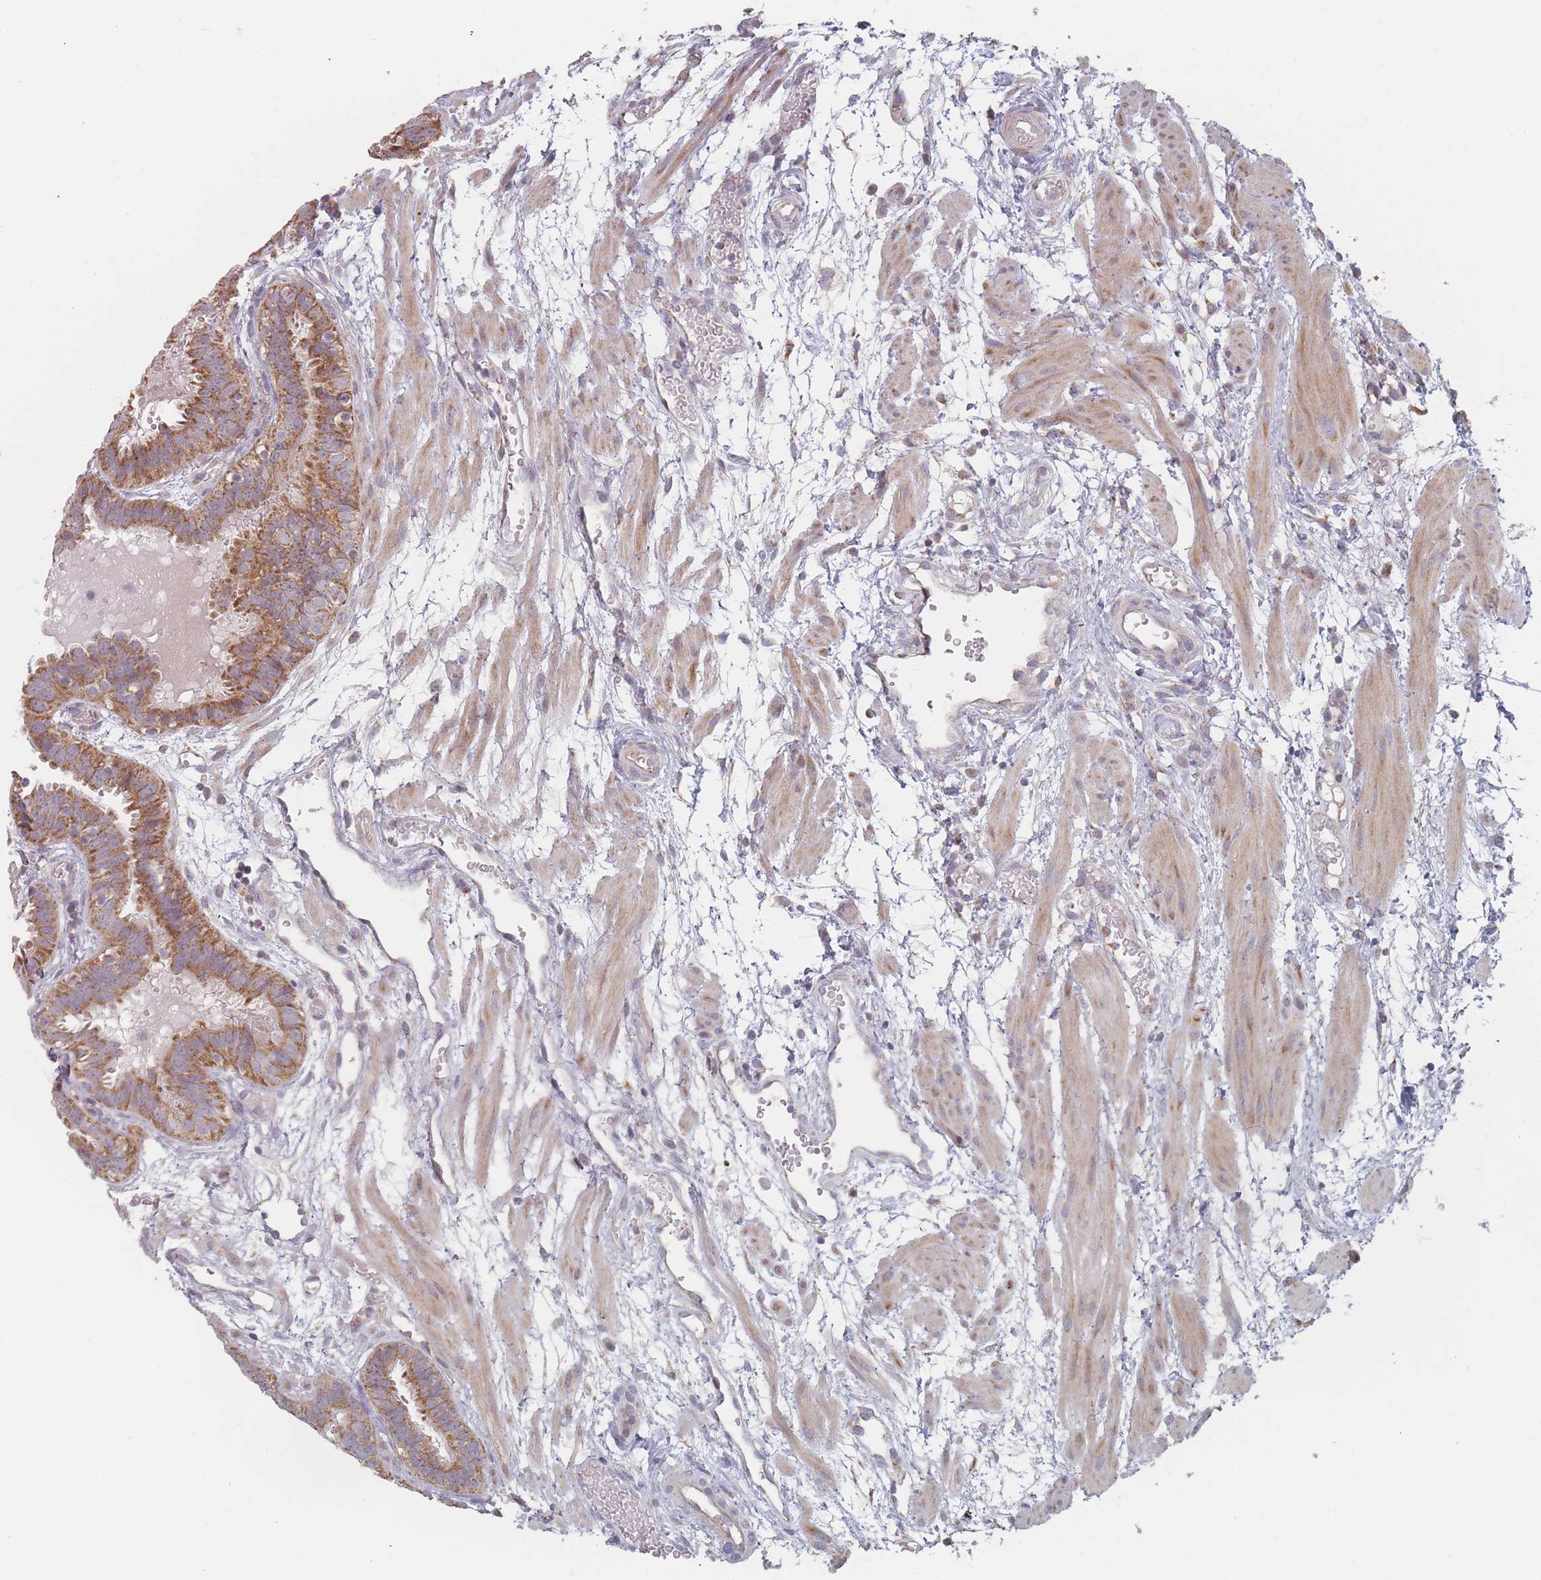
{"staining": {"intensity": "moderate", "quantity": ">75%", "location": "cytoplasmic/membranous"}, "tissue": "fallopian tube", "cell_type": "Glandular cells", "image_type": "normal", "snomed": [{"axis": "morphology", "description": "Normal tissue, NOS"}, {"axis": "topography", "description": "Fallopian tube"}], "caption": "Protein staining of benign fallopian tube shows moderate cytoplasmic/membranous expression in approximately >75% of glandular cells.", "gene": "PSMB3", "patient": {"sex": "female", "age": 37}}